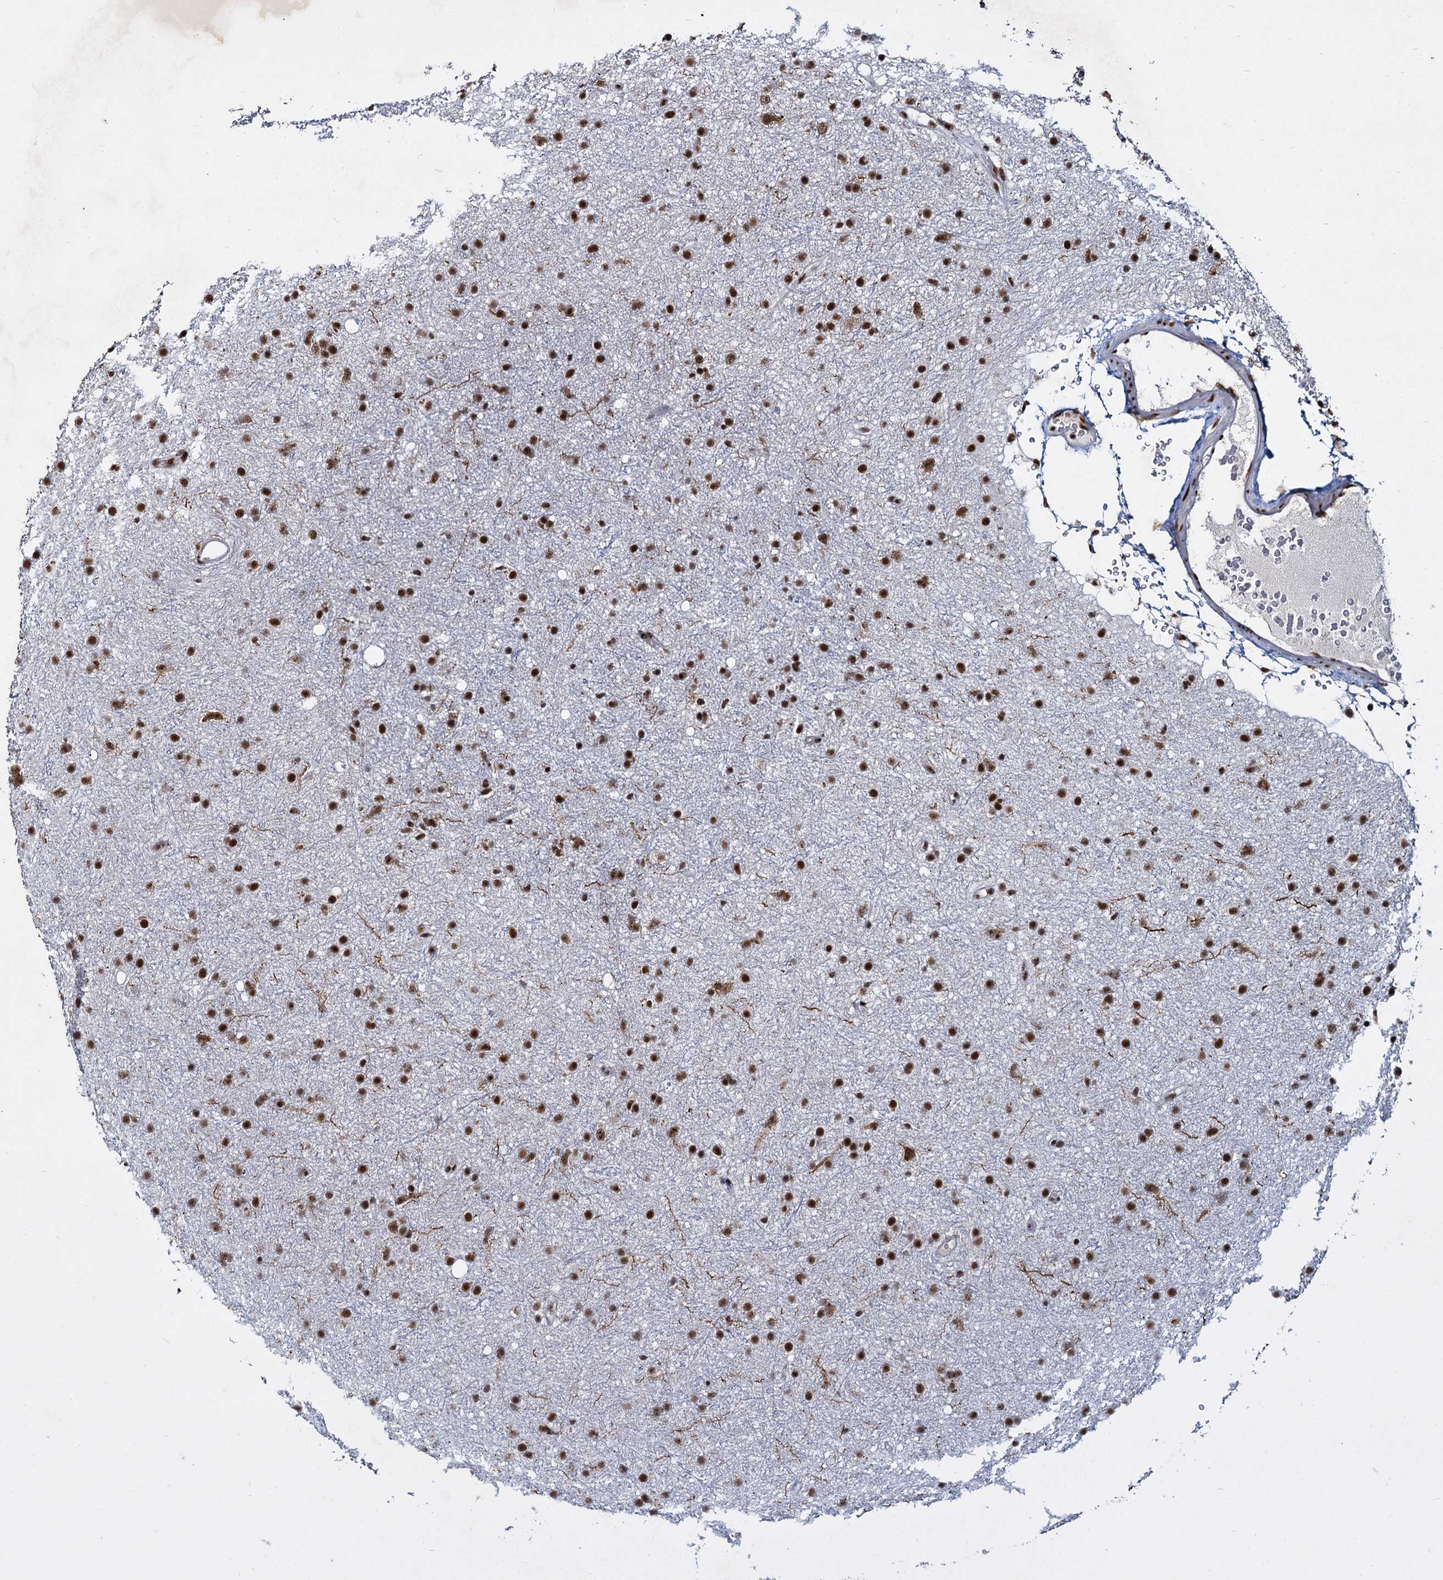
{"staining": {"intensity": "strong", "quantity": ">75%", "location": "nuclear"}, "tissue": "glioma", "cell_type": "Tumor cells", "image_type": "cancer", "snomed": [{"axis": "morphology", "description": "Glioma, malignant, Low grade"}, {"axis": "topography", "description": "Cerebral cortex"}], "caption": "Brown immunohistochemical staining in malignant glioma (low-grade) shows strong nuclear staining in about >75% of tumor cells.", "gene": "RPUSD4", "patient": {"sex": "female", "age": 39}}